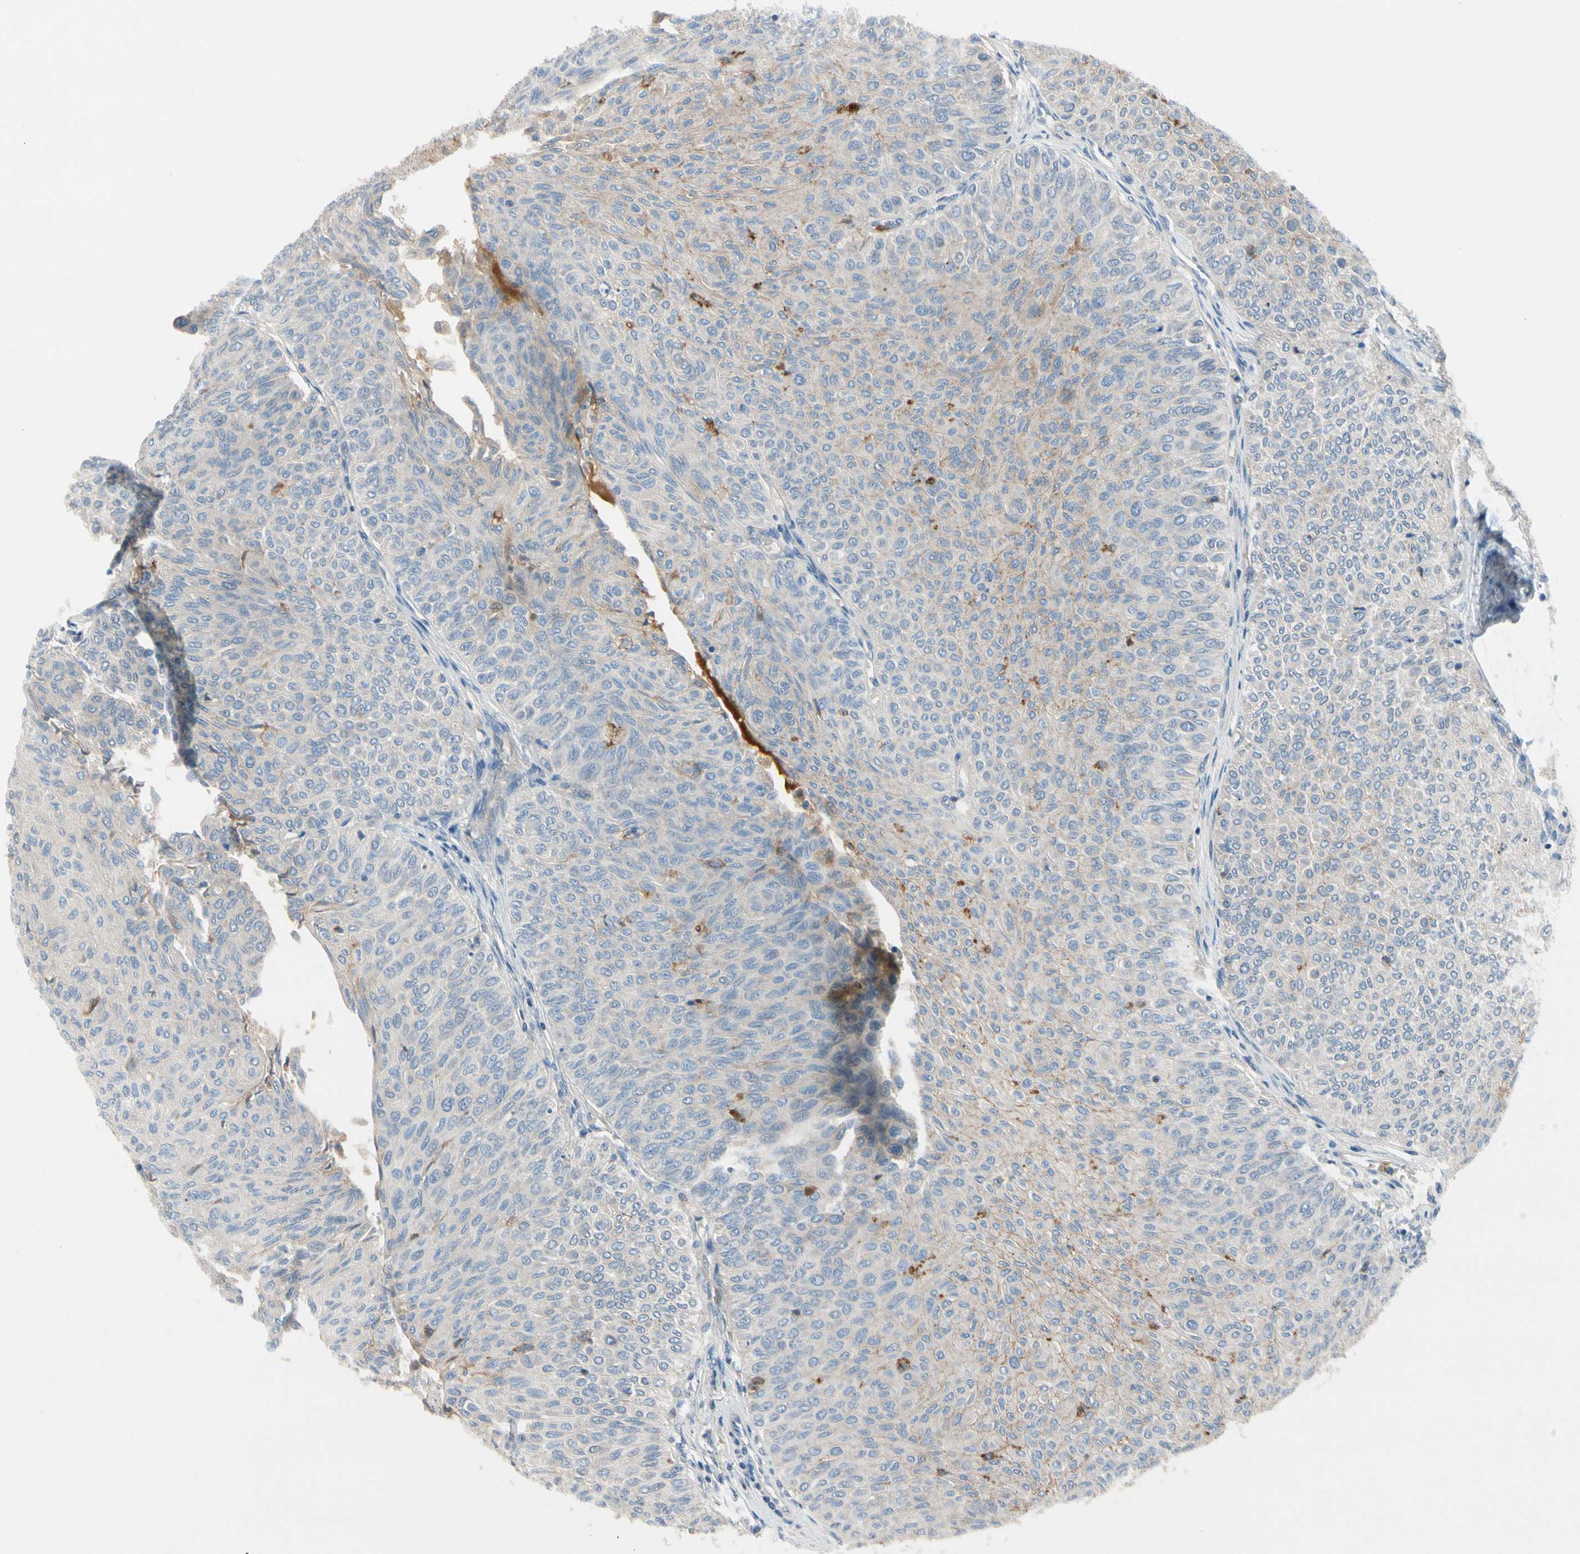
{"staining": {"intensity": "moderate", "quantity": "<25%", "location": "cytoplasmic/membranous"}, "tissue": "urothelial cancer", "cell_type": "Tumor cells", "image_type": "cancer", "snomed": [{"axis": "morphology", "description": "Urothelial carcinoma, Low grade"}, {"axis": "topography", "description": "Urinary bladder"}], "caption": "This image shows urothelial cancer stained with immunohistochemistry (IHC) to label a protein in brown. The cytoplasmic/membranous of tumor cells show moderate positivity for the protein. Nuclei are counter-stained blue.", "gene": "HJURP", "patient": {"sex": "male", "age": 78}}